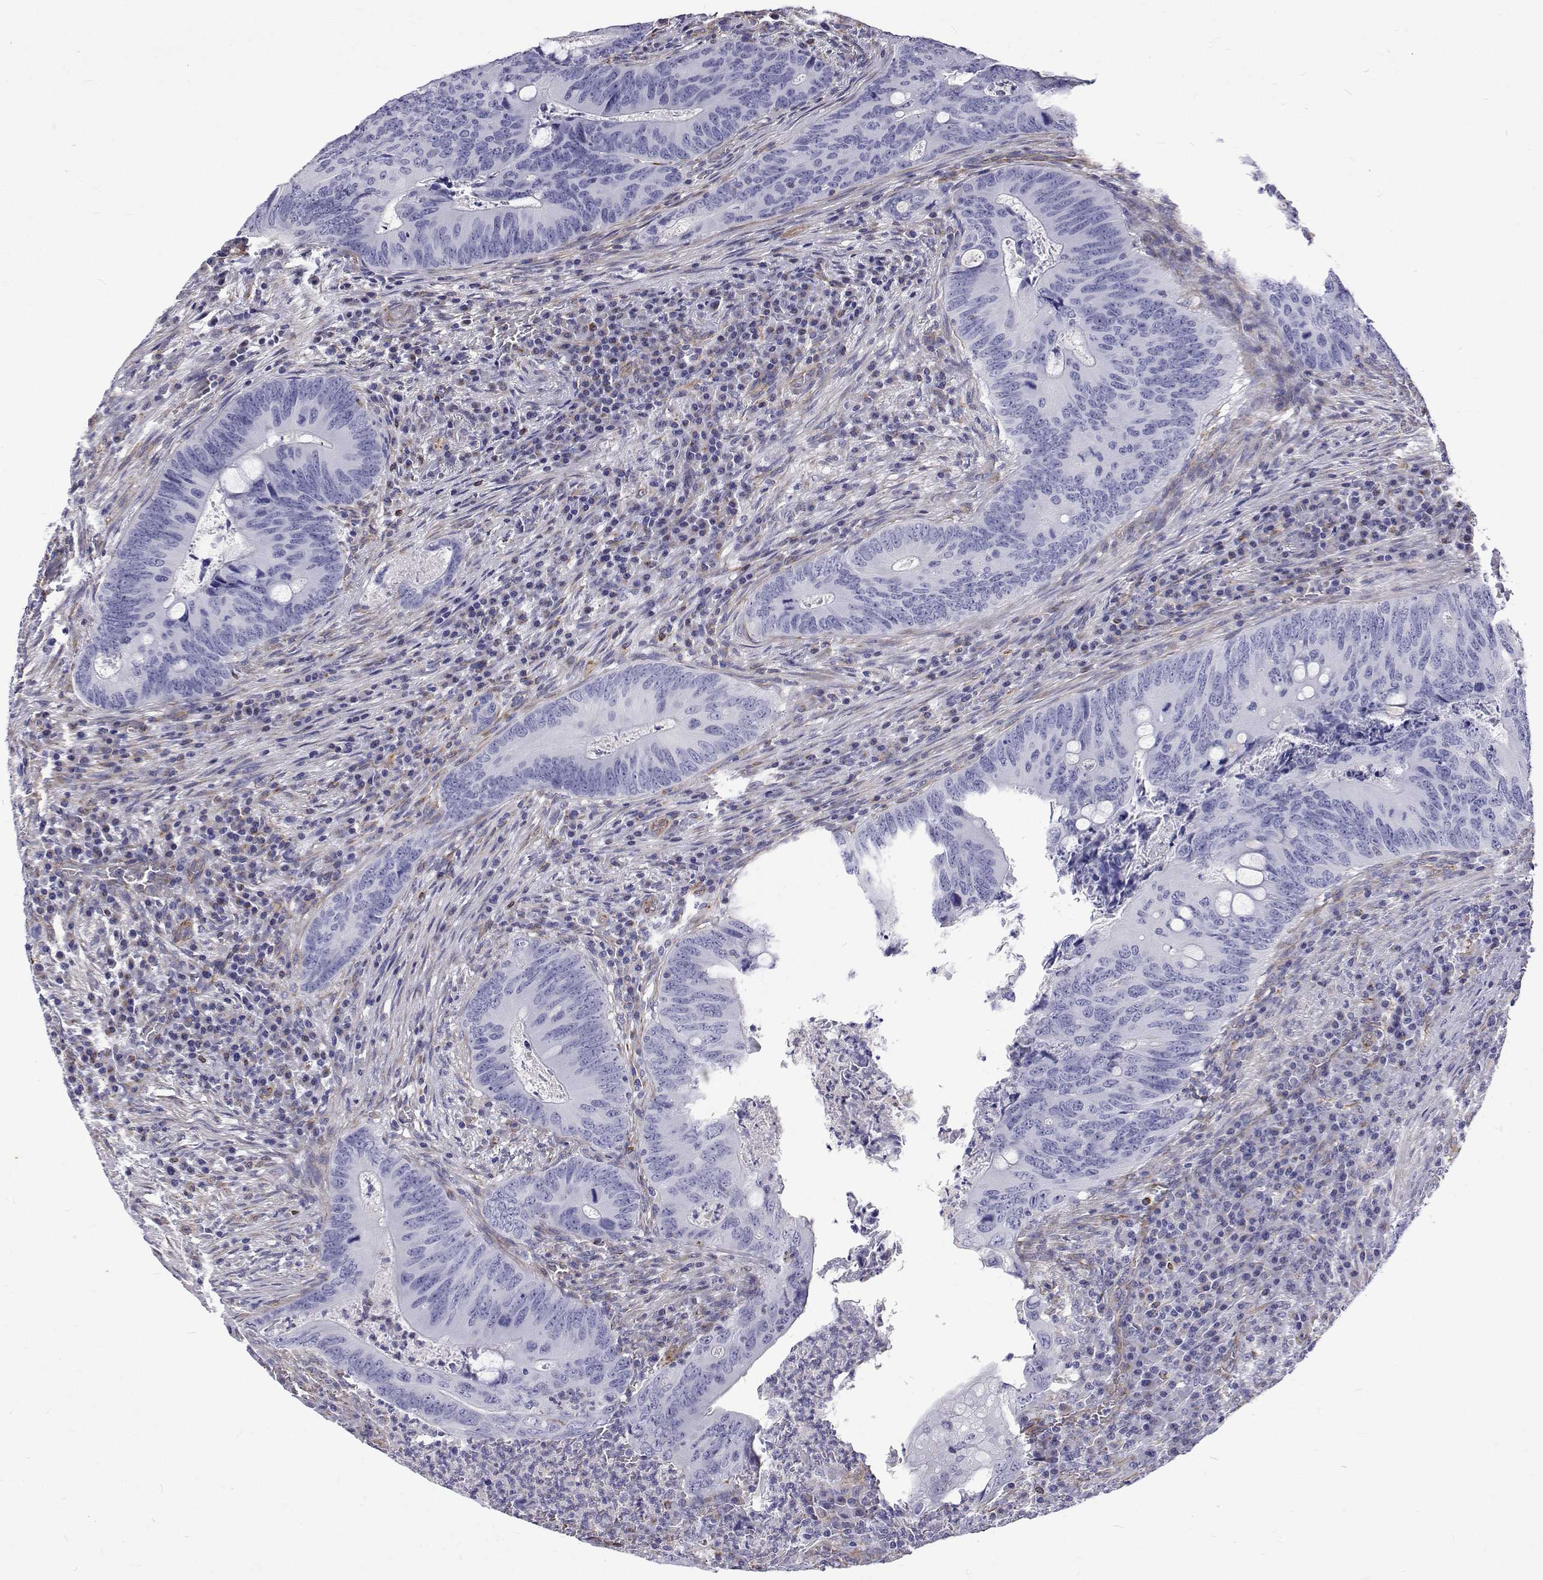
{"staining": {"intensity": "negative", "quantity": "none", "location": "none"}, "tissue": "colorectal cancer", "cell_type": "Tumor cells", "image_type": "cancer", "snomed": [{"axis": "morphology", "description": "Adenocarcinoma, NOS"}, {"axis": "topography", "description": "Colon"}], "caption": "Photomicrograph shows no significant protein staining in tumor cells of colorectal cancer (adenocarcinoma).", "gene": "OPRPN", "patient": {"sex": "female", "age": 74}}